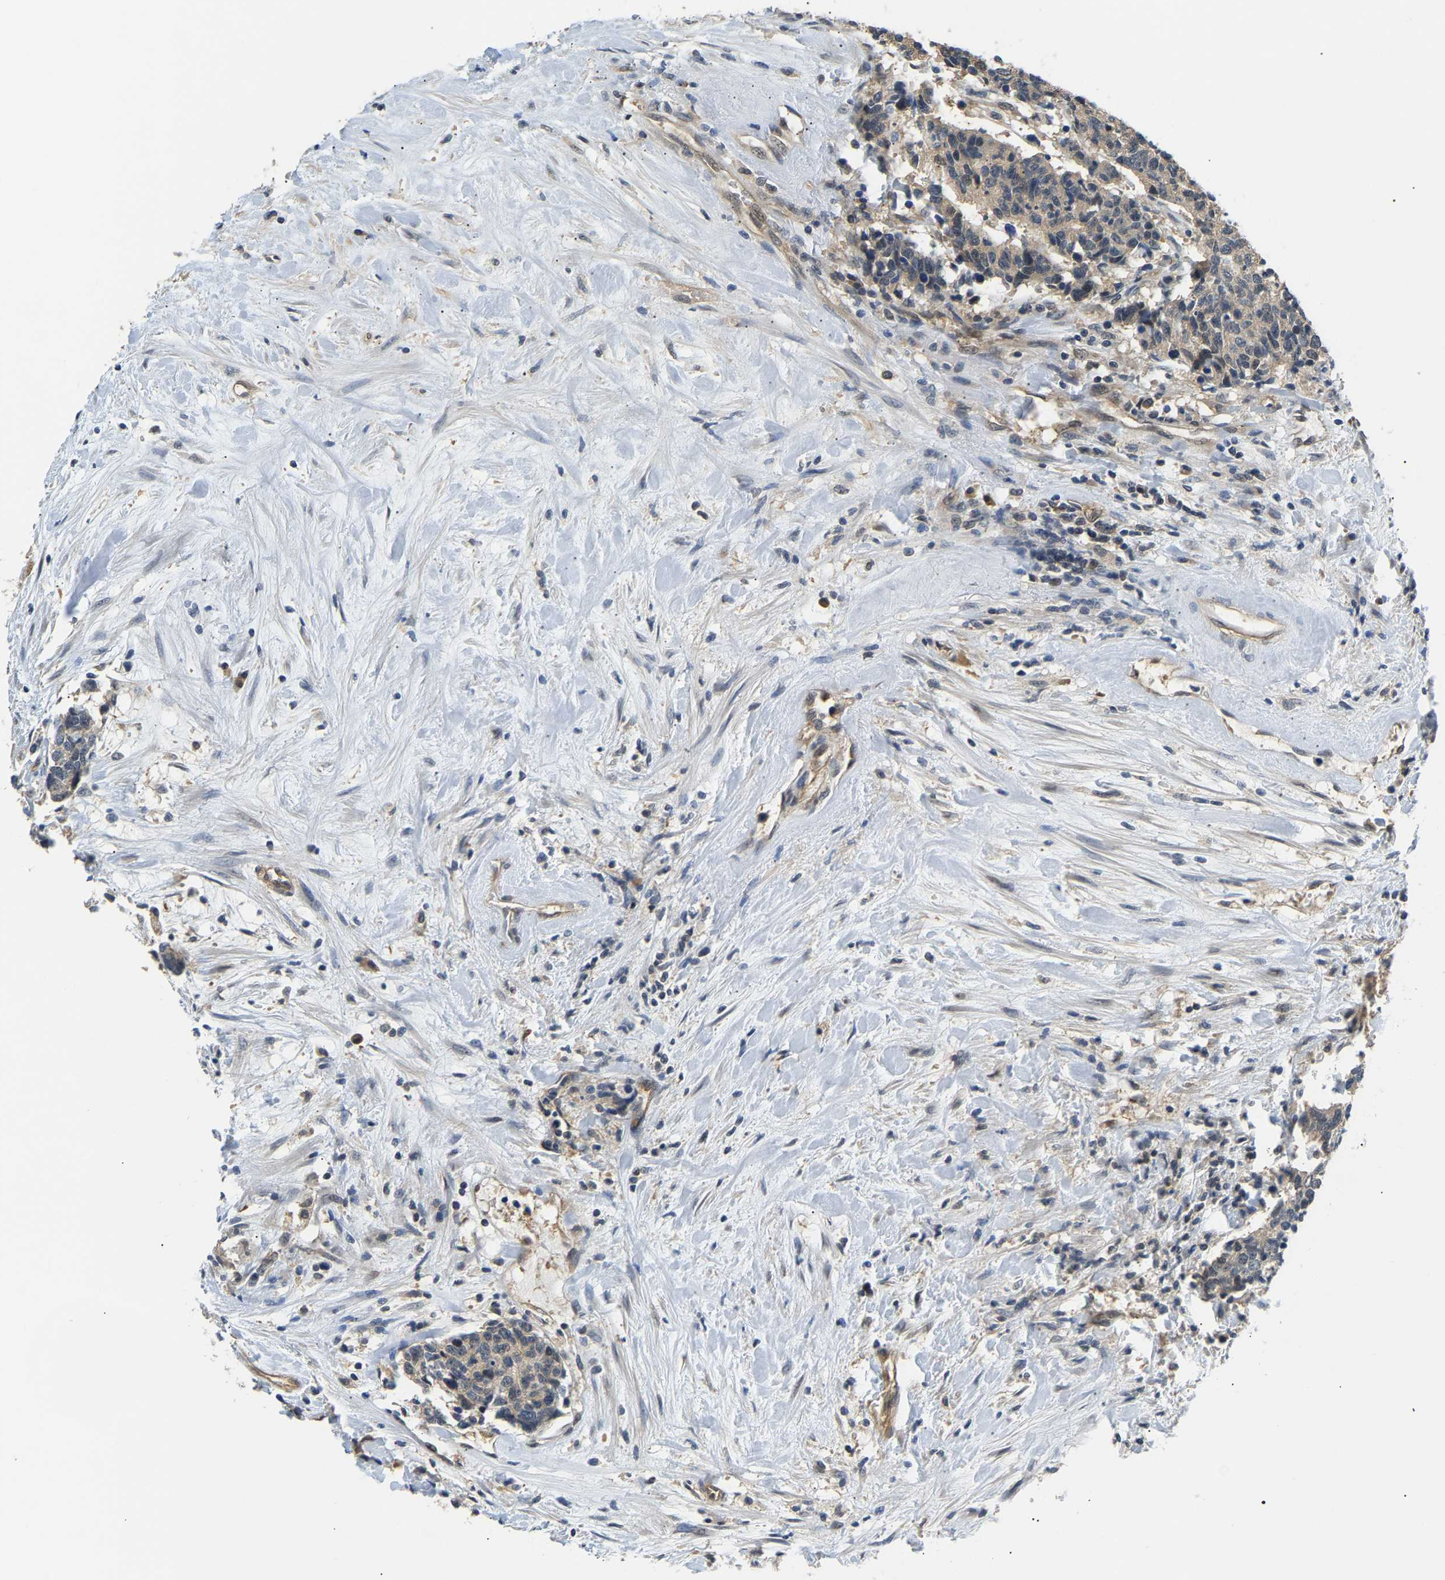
{"staining": {"intensity": "weak", "quantity": "25%-75%", "location": "cytoplasmic/membranous"}, "tissue": "carcinoid", "cell_type": "Tumor cells", "image_type": "cancer", "snomed": [{"axis": "morphology", "description": "Carcinoma, NOS"}, {"axis": "morphology", "description": "Carcinoid, malignant, NOS"}, {"axis": "topography", "description": "Urinary bladder"}], "caption": "Immunohistochemistry (IHC) (DAB) staining of human carcinoma displays weak cytoplasmic/membranous protein staining in about 25%-75% of tumor cells. Using DAB (3,3'-diaminobenzidine) (brown) and hematoxylin (blue) stains, captured at high magnification using brightfield microscopy.", "gene": "ARHGEF12", "patient": {"sex": "male", "age": 57}}